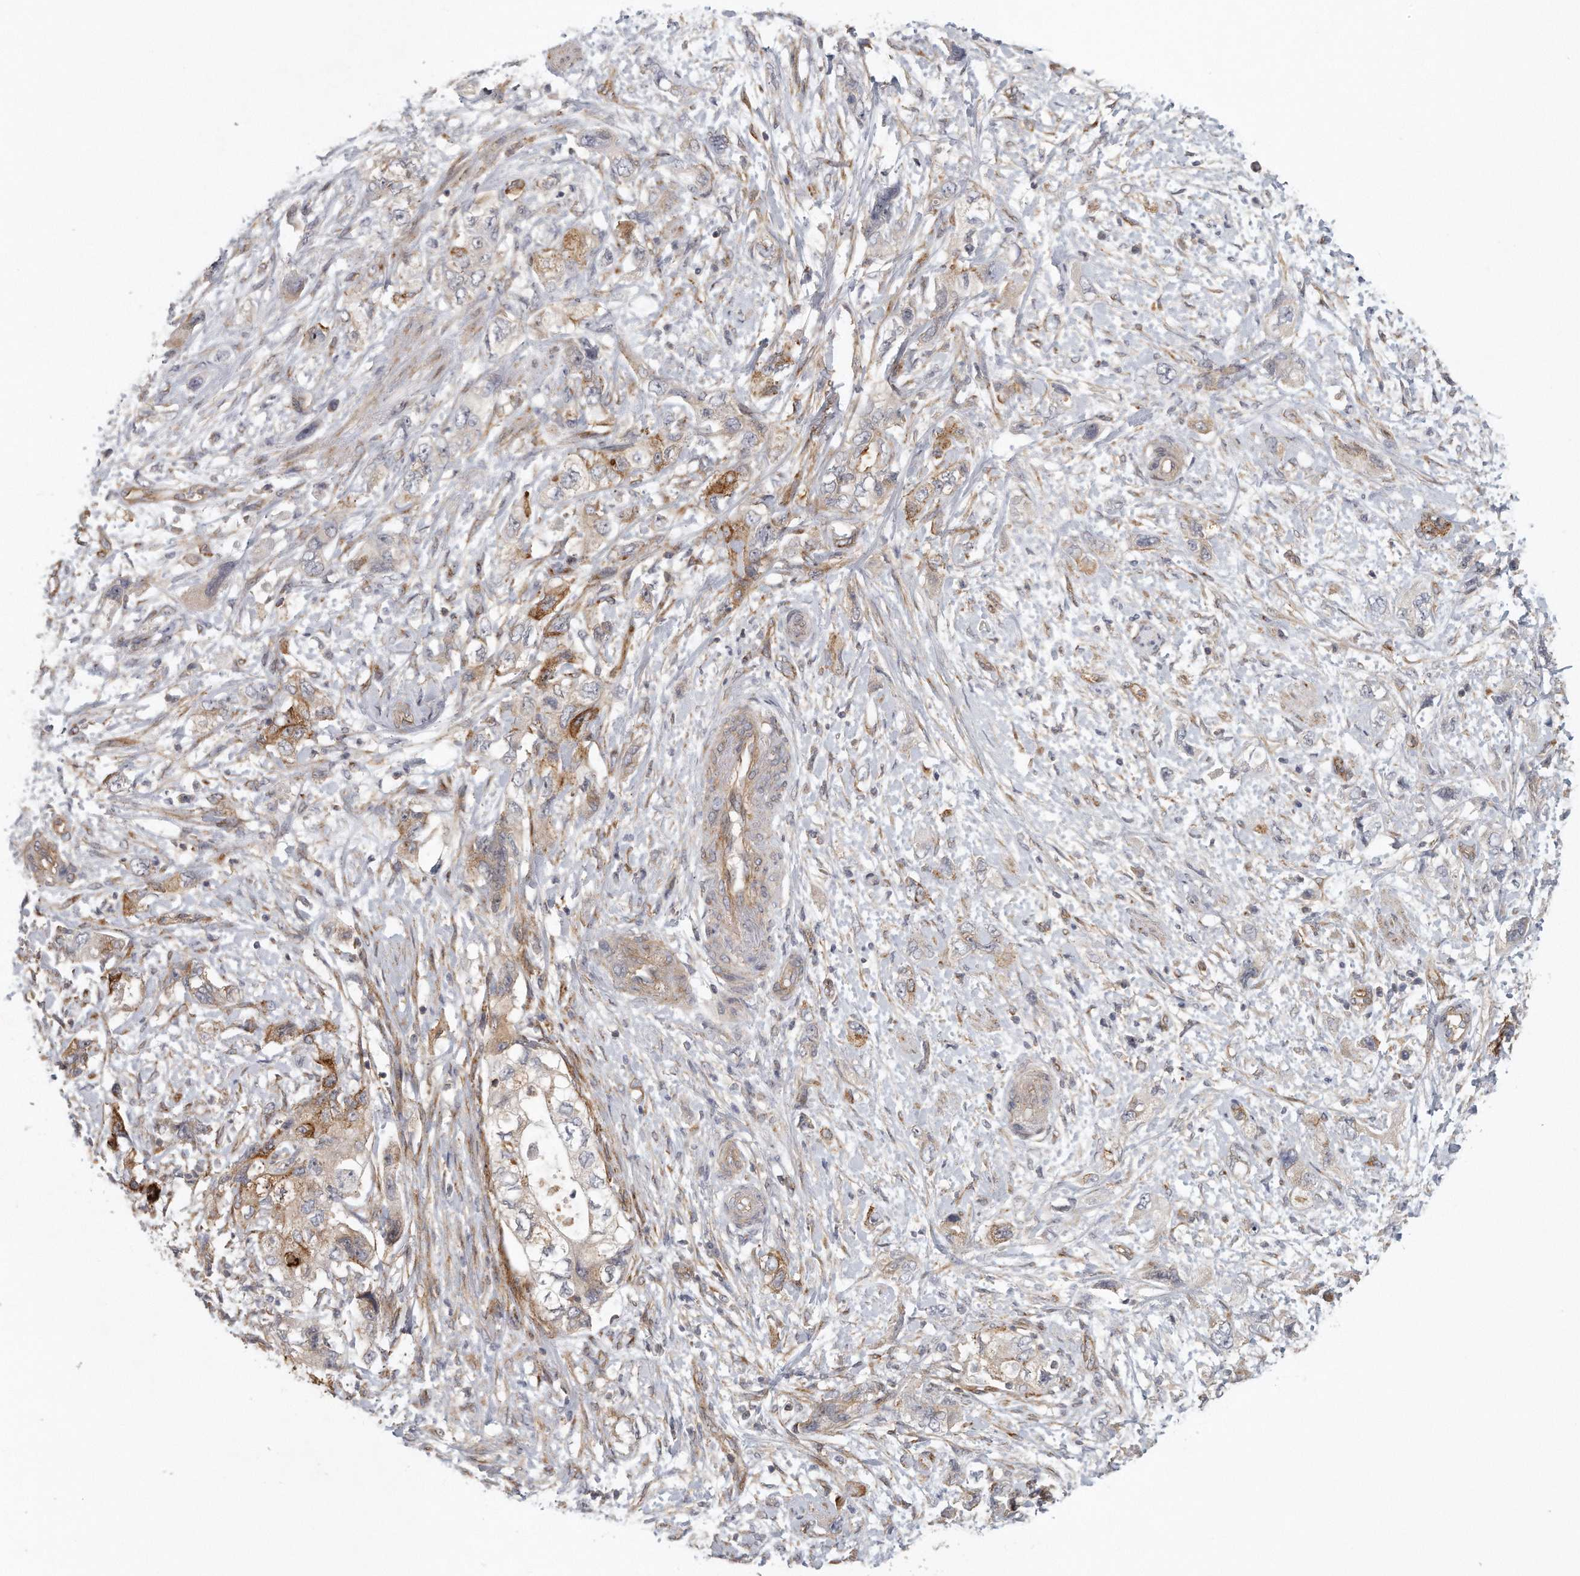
{"staining": {"intensity": "moderate", "quantity": "<25%", "location": "cytoplasmic/membranous"}, "tissue": "pancreatic cancer", "cell_type": "Tumor cells", "image_type": "cancer", "snomed": [{"axis": "morphology", "description": "Adenocarcinoma, NOS"}, {"axis": "topography", "description": "Pancreas"}], "caption": "There is low levels of moderate cytoplasmic/membranous positivity in tumor cells of pancreatic adenocarcinoma, as demonstrated by immunohistochemical staining (brown color).", "gene": "MTERF4", "patient": {"sex": "female", "age": 73}}